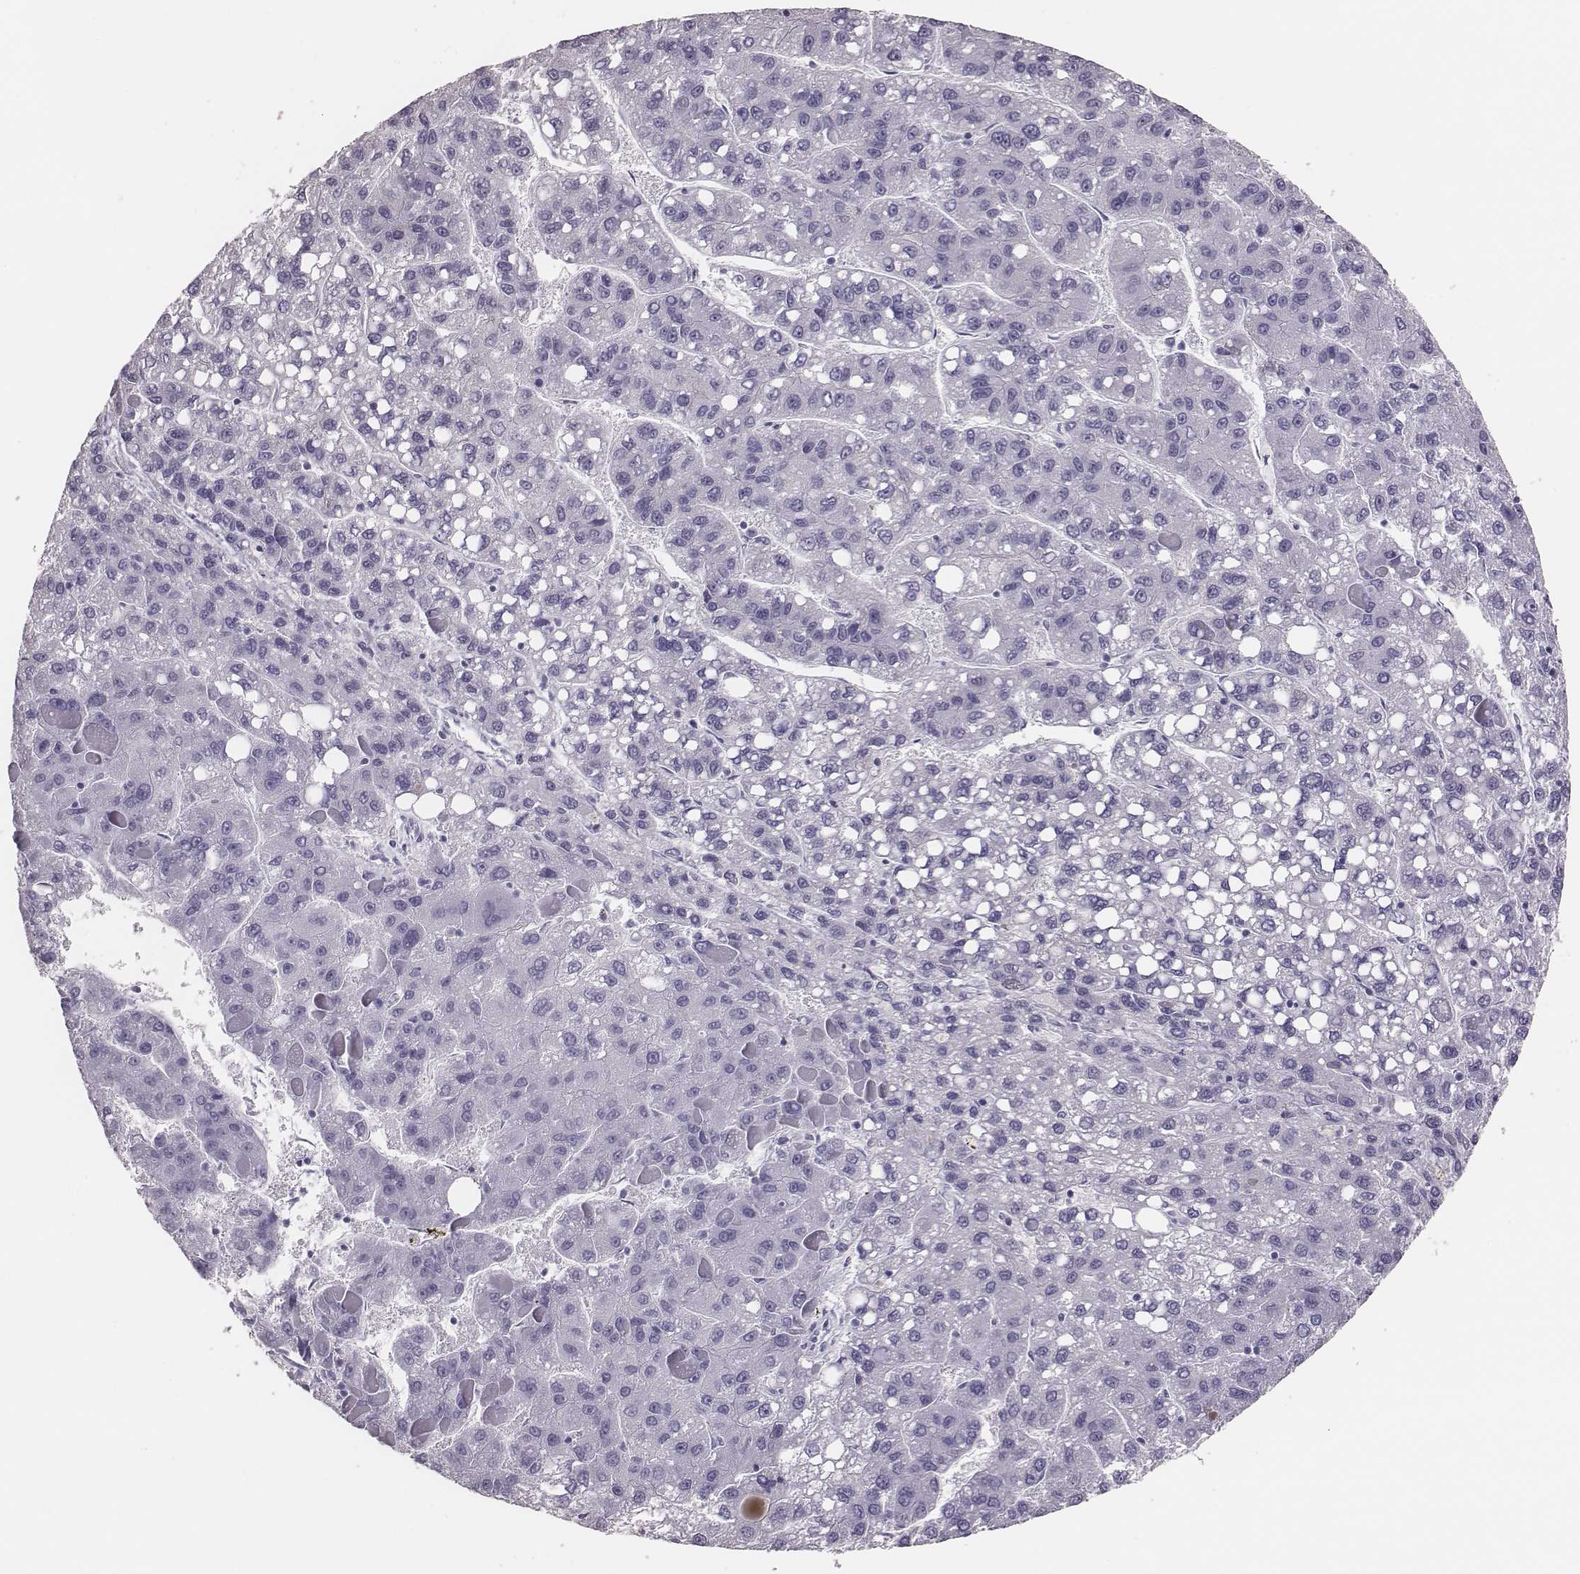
{"staining": {"intensity": "negative", "quantity": "none", "location": "none"}, "tissue": "liver cancer", "cell_type": "Tumor cells", "image_type": "cancer", "snomed": [{"axis": "morphology", "description": "Carcinoma, Hepatocellular, NOS"}, {"axis": "topography", "description": "Liver"}], "caption": "Immunohistochemistry (IHC) image of neoplastic tissue: human hepatocellular carcinoma (liver) stained with DAB (3,3'-diaminobenzidine) shows no significant protein positivity in tumor cells.", "gene": "H1-6", "patient": {"sex": "female", "age": 82}}